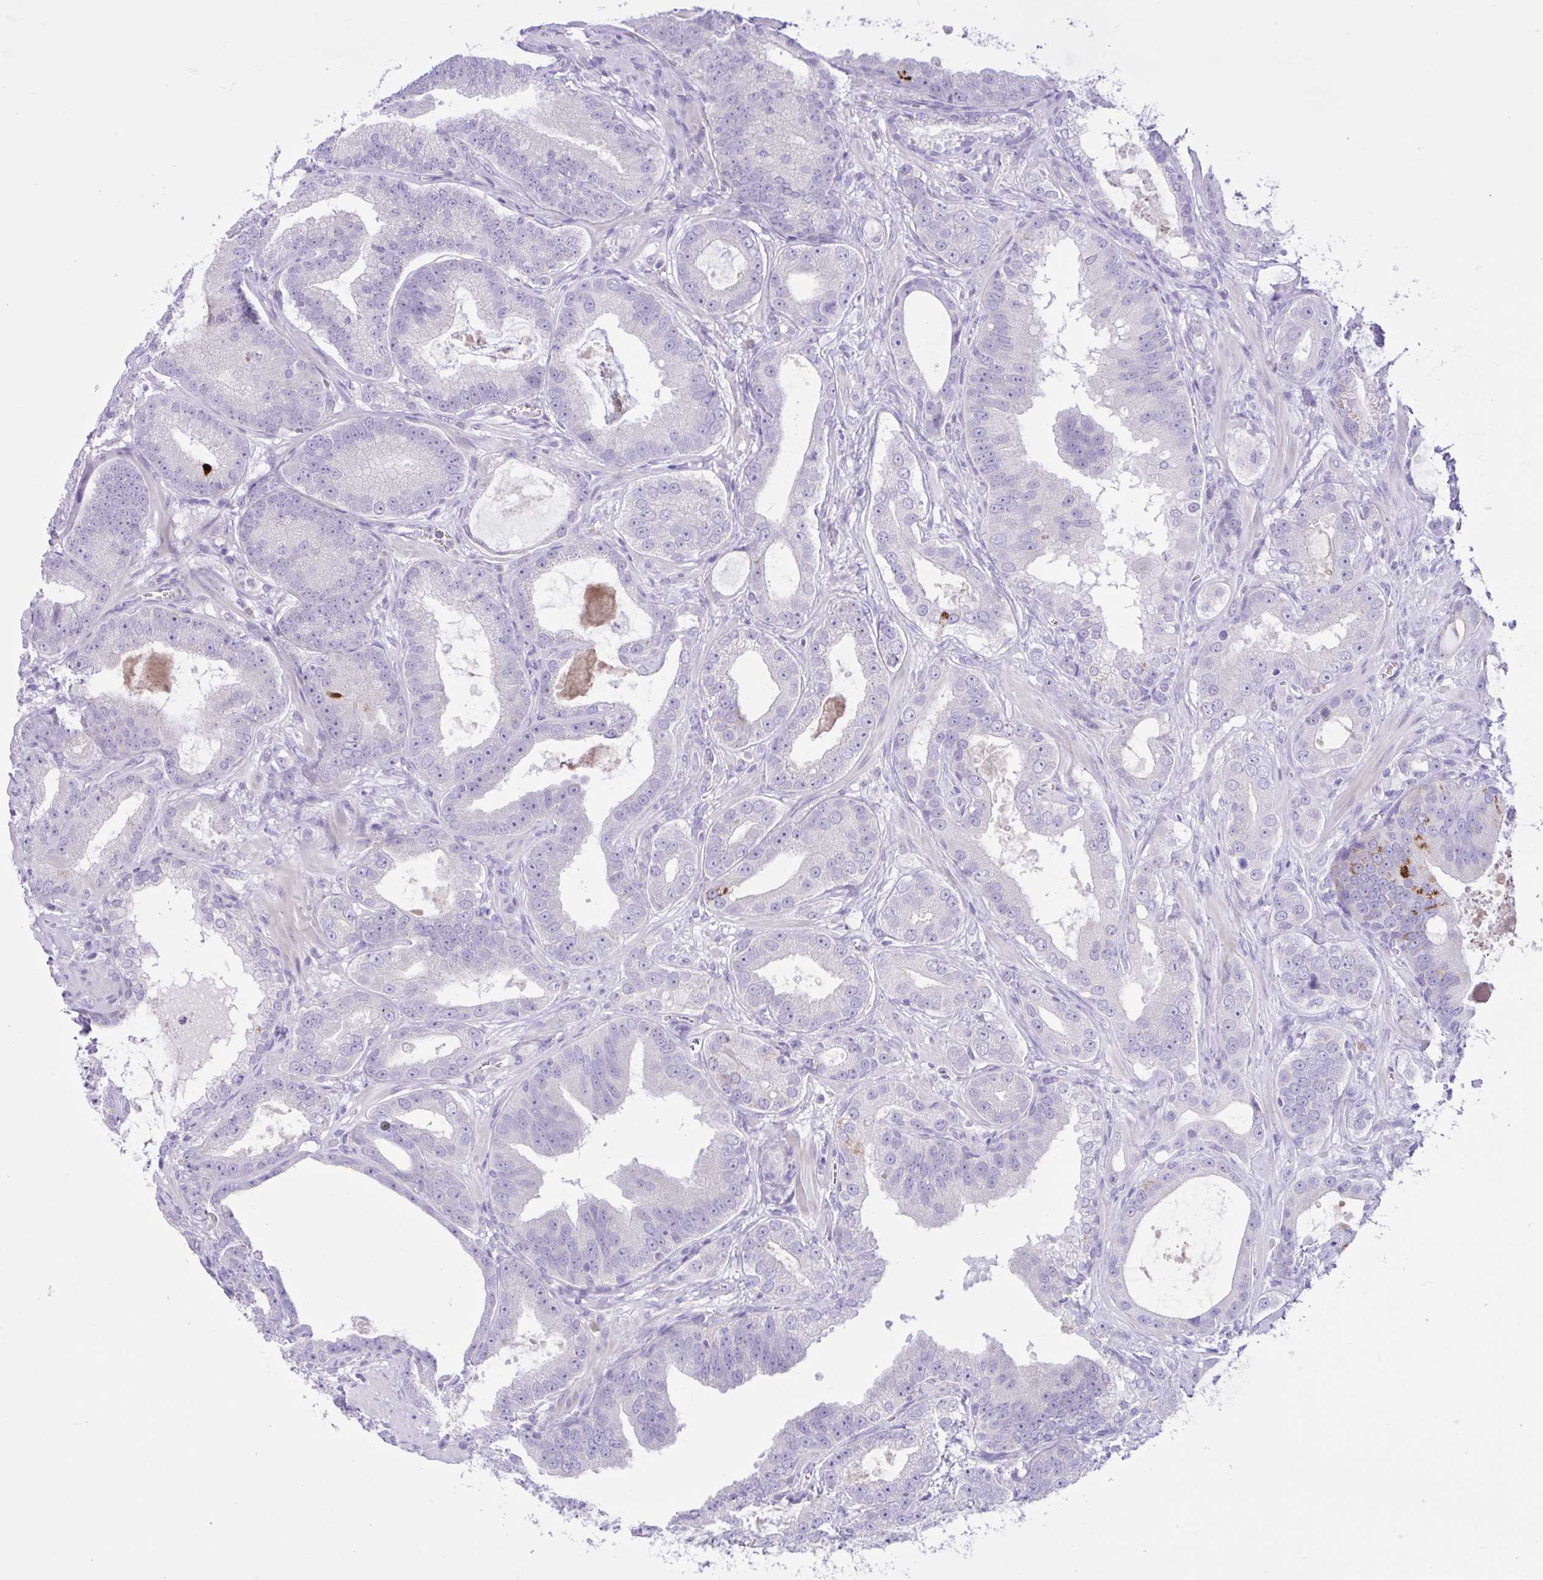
{"staining": {"intensity": "negative", "quantity": "none", "location": "none"}, "tissue": "prostate cancer", "cell_type": "Tumor cells", "image_type": "cancer", "snomed": [{"axis": "morphology", "description": "Adenocarcinoma, High grade"}, {"axis": "topography", "description": "Prostate"}], "caption": "The immunohistochemistry (IHC) image has no significant positivity in tumor cells of high-grade adenocarcinoma (prostate) tissue.", "gene": "ZNF101", "patient": {"sex": "male", "age": 65}}